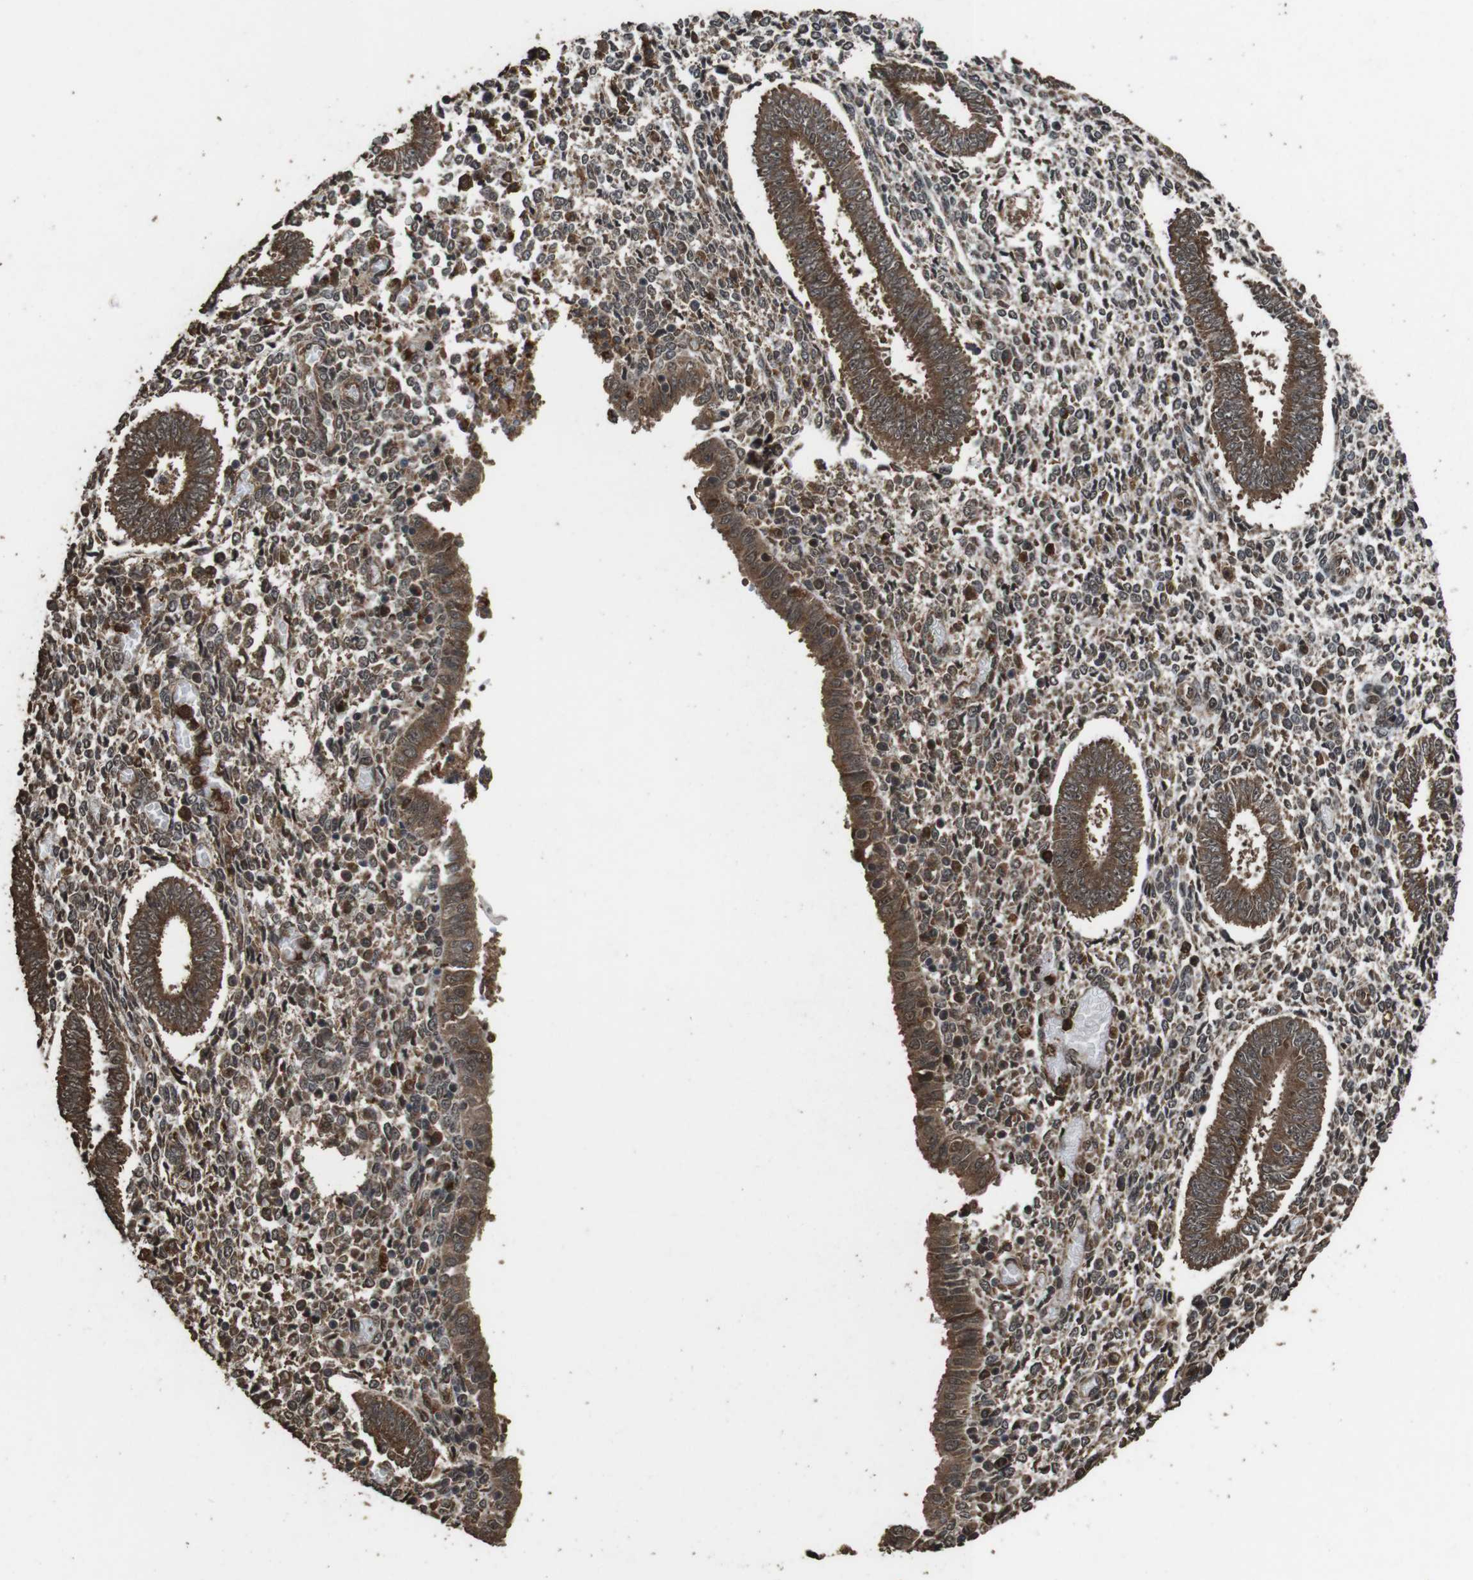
{"staining": {"intensity": "moderate", "quantity": ">75%", "location": "cytoplasmic/membranous,nuclear"}, "tissue": "endometrium", "cell_type": "Cells in endometrial stroma", "image_type": "normal", "snomed": [{"axis": "morphology", "description": "Normal tissue, NOS"}, {"axis": "topography", "description": "Endometrium"}], "caption": "Moderate cytoplasmic/membranous,nuclear protein expression is appreciated in approximately >75% of cells in endometrial stroma in endometrium.", "gene": "RRAS2", "patient": {"sex": "female", "age": 35}}